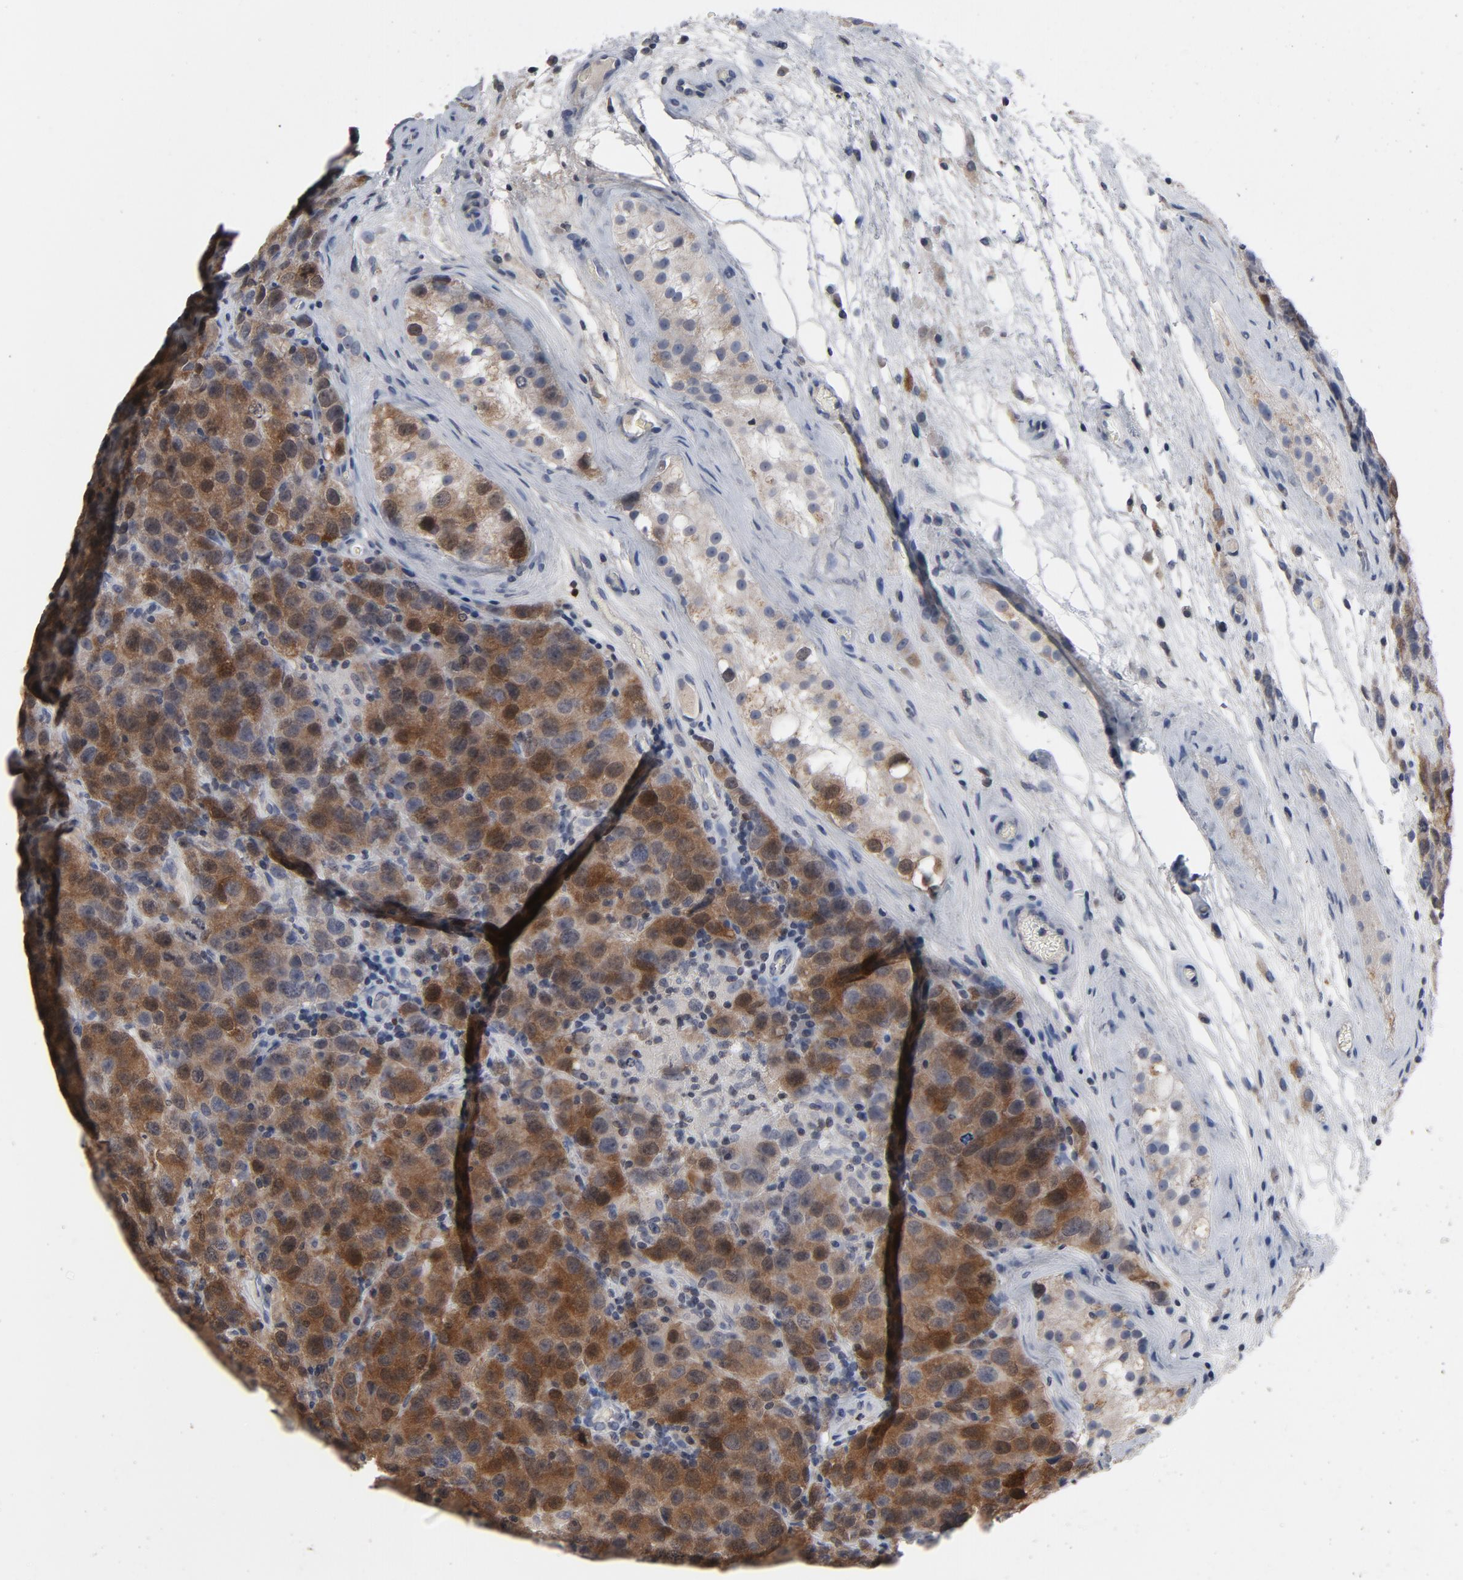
{"staining": {"intensity": "strong", "quantity": ">75%", "location": "cytoplasmic/membranous"}, "tissue": "testis cancer", "cell_type": "Tumor cells", "image_type": "cancer", "snomed": [{"axis": "morphology", "description": "Seminoma, NOS"}, {"axis": "topography", "description": "Testis"}], "caption": "Protein expression analysis of human seminoma (testis) reveals strong cytoplasmic/membranous staining in approximately >75% of tumor cells.", "gene": "TCL1A", "patient": {"sex": "male", "age": 52}}